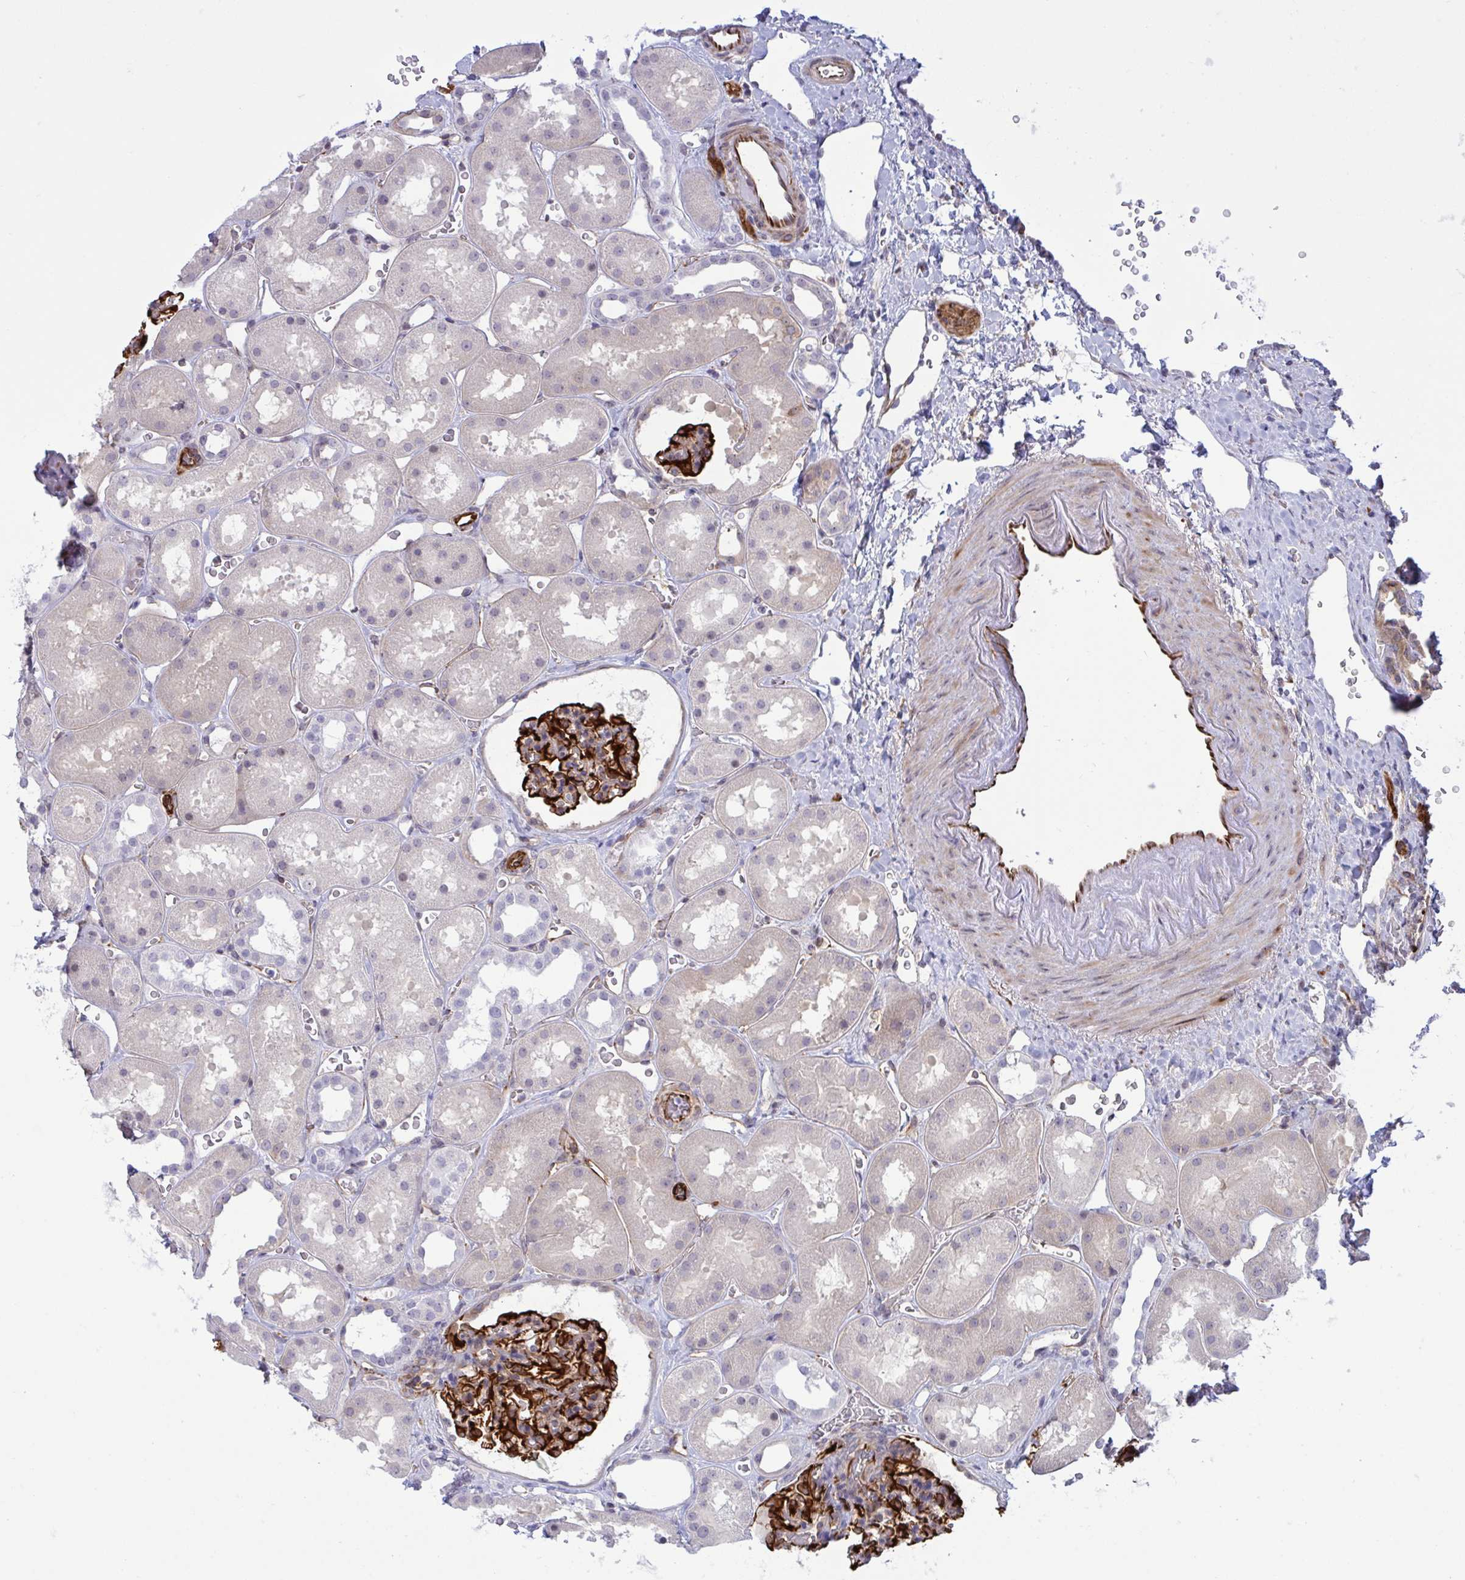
{"staining": {"intensity": "strong", "quantity": "25%-75%", "location": "cytoplasmic/membranous"}, "tissue": "kidney", "cell_type": "Cells in glomeruli", "image_type": "normal", "snomed": [{"axis": "morphology", "description": "Normal tissue, NOS"}, {"axis": "topography", "description": "Kidney"}], "caption": "Immunohistochemistry (IHC) staining of unremarkable kidney, which reveals high levels of strong cytoplasmic/membranous expression in about 25%-75% of cells in glomeruli indicating strong cytoplasmic/membranous protein staining. The staining was performed using DAB (brown) for protein detection and nuclei were counterstained in hematoxylin (blue).", "gene": "PRRT4", "patient": {"sex": "female", "age": 41}}